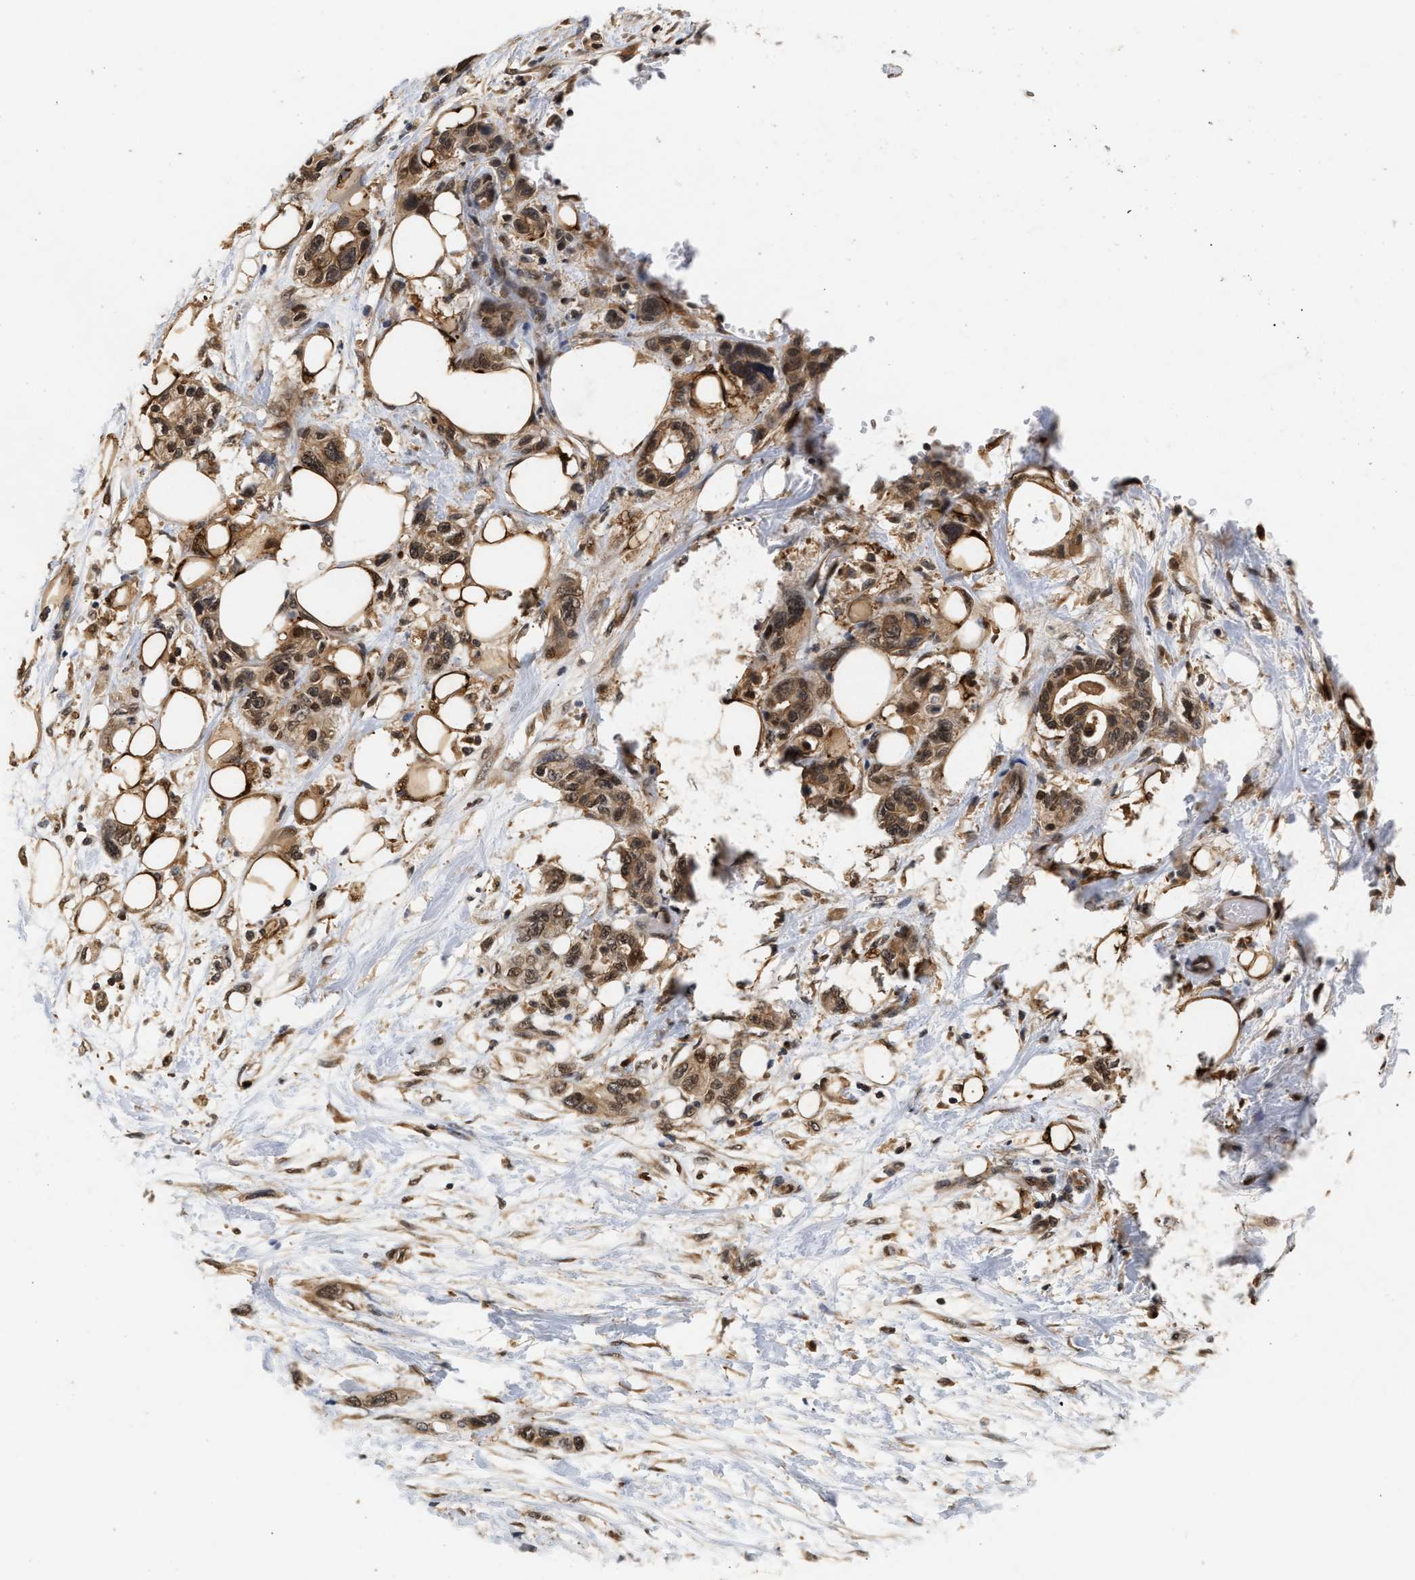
{"staining": {"intensity": "moderate", "quantity": ">75%", "location": "cytoplasmic/membranous,nuclear"}, "tissue": "pancreatic cancer", "cell_type": "Tumor cells", "image_type": "cancer", "snomed": [{"axis": "morphology", "description": "Adenocarcinoma, NOS"}, {"axis": "topography", "description": "Pancreas"}], "caption": "Immunohistochemical staining of human adenocarcinoma (pancreatic) demonstrates moderate cytoplasmic/membranous and nuclear protein expression in approximately >75% of tumor cells.", "gene": "ABHD5", "patient": {"sex": "male", "age": 46}}